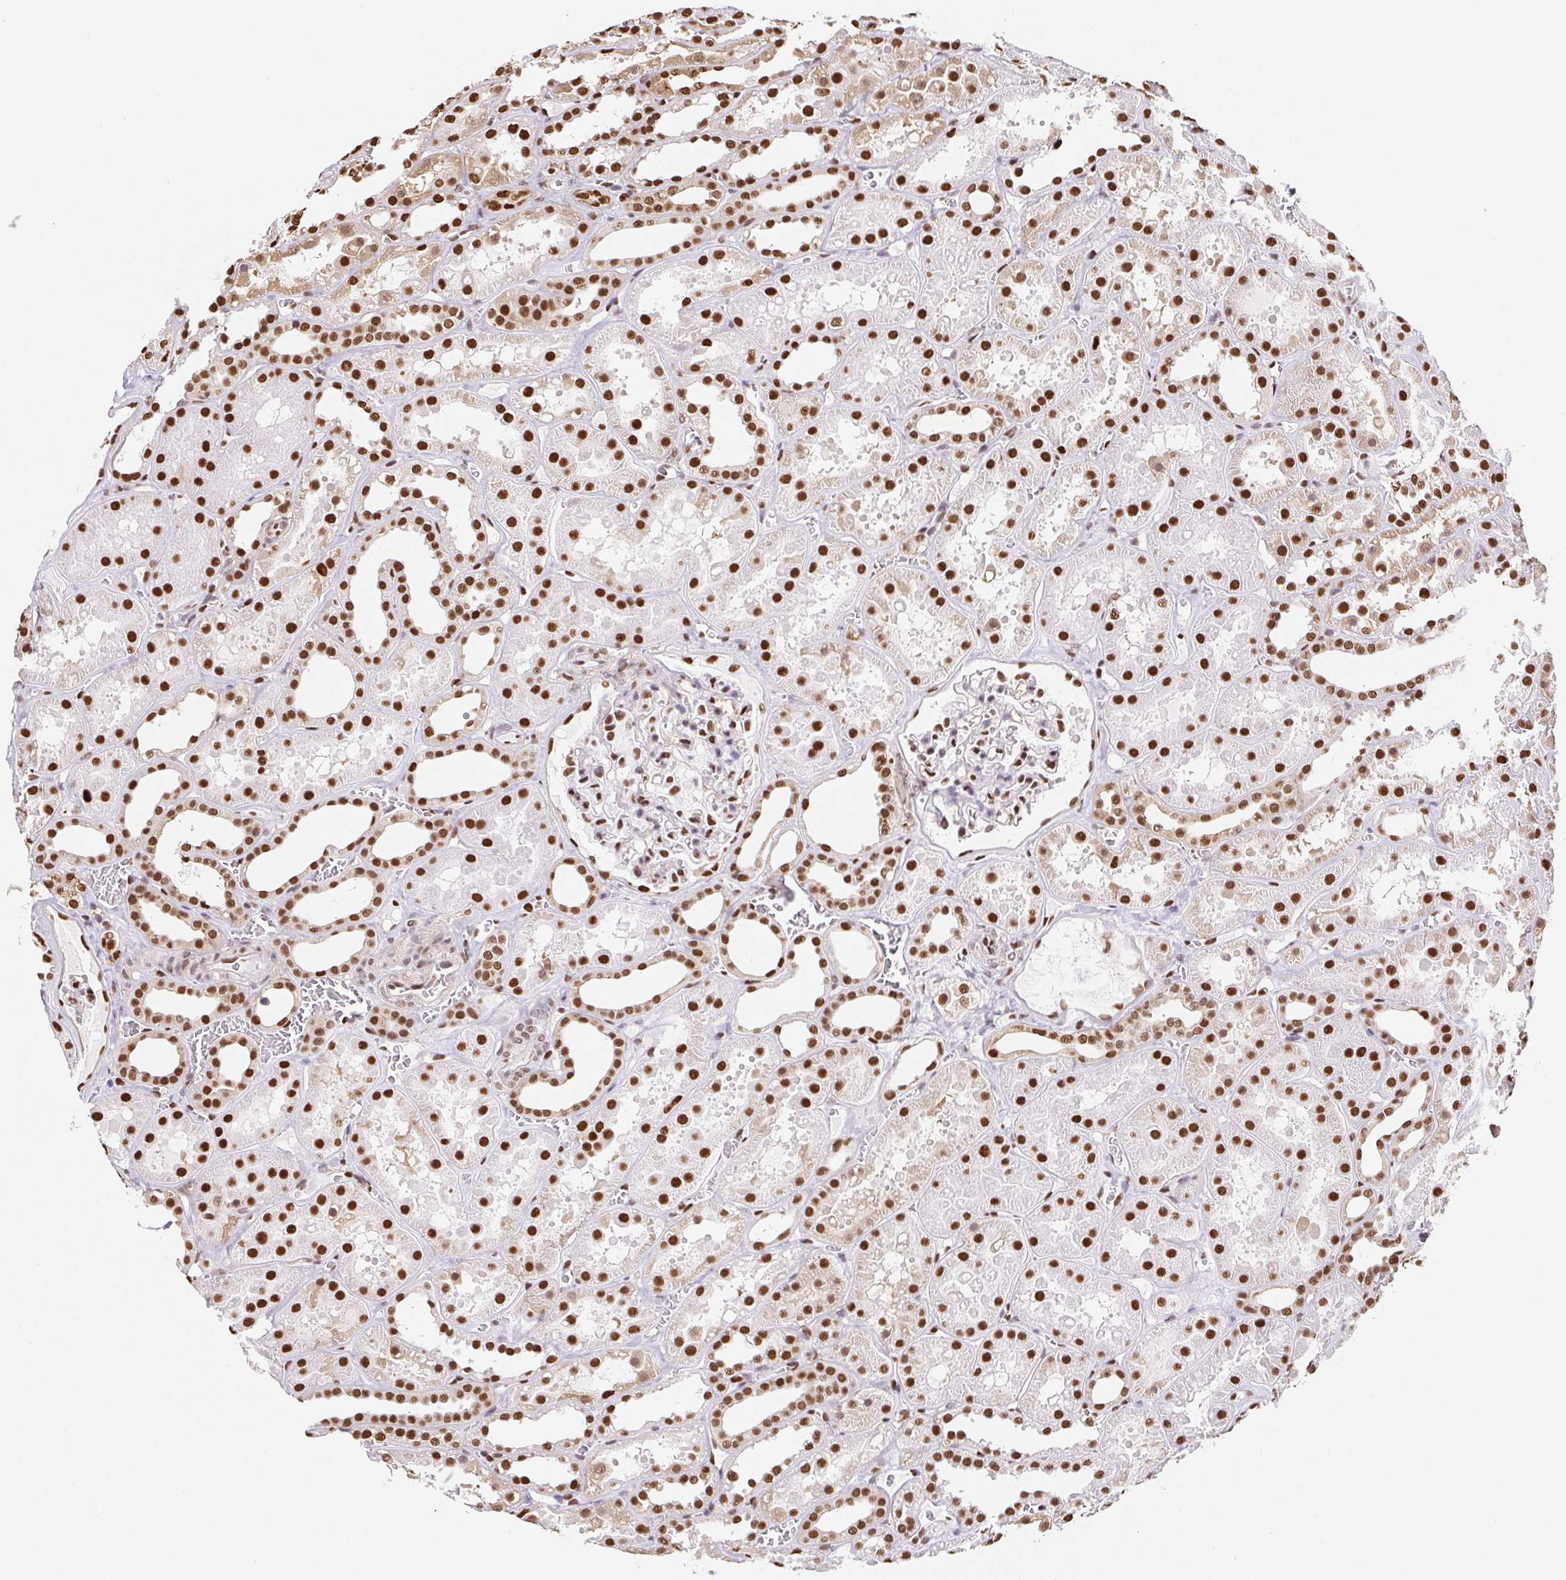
{"staining": {"intensity": "moderate", "quantity": "25%-75%", "location": "nuclear"}, "tissue": "kidney", "cell_type": "Cells in glomeruli", "image_type": "normal", "snomed": [{"axis": "morphology", "description": "Normal tissue, NOS"}, {"axis": "topography", "description": "Kidney"}], "caption": "The histopathology image demonstrates a brown stain indicating the presence of a protein in the nuclear of cells in glomeruli in kidney. (brown staining indicates protein expression, while blue staining denotes nuclei).", "gene": "SETSIP", "patient": {"sex": "female", "age": 41}}